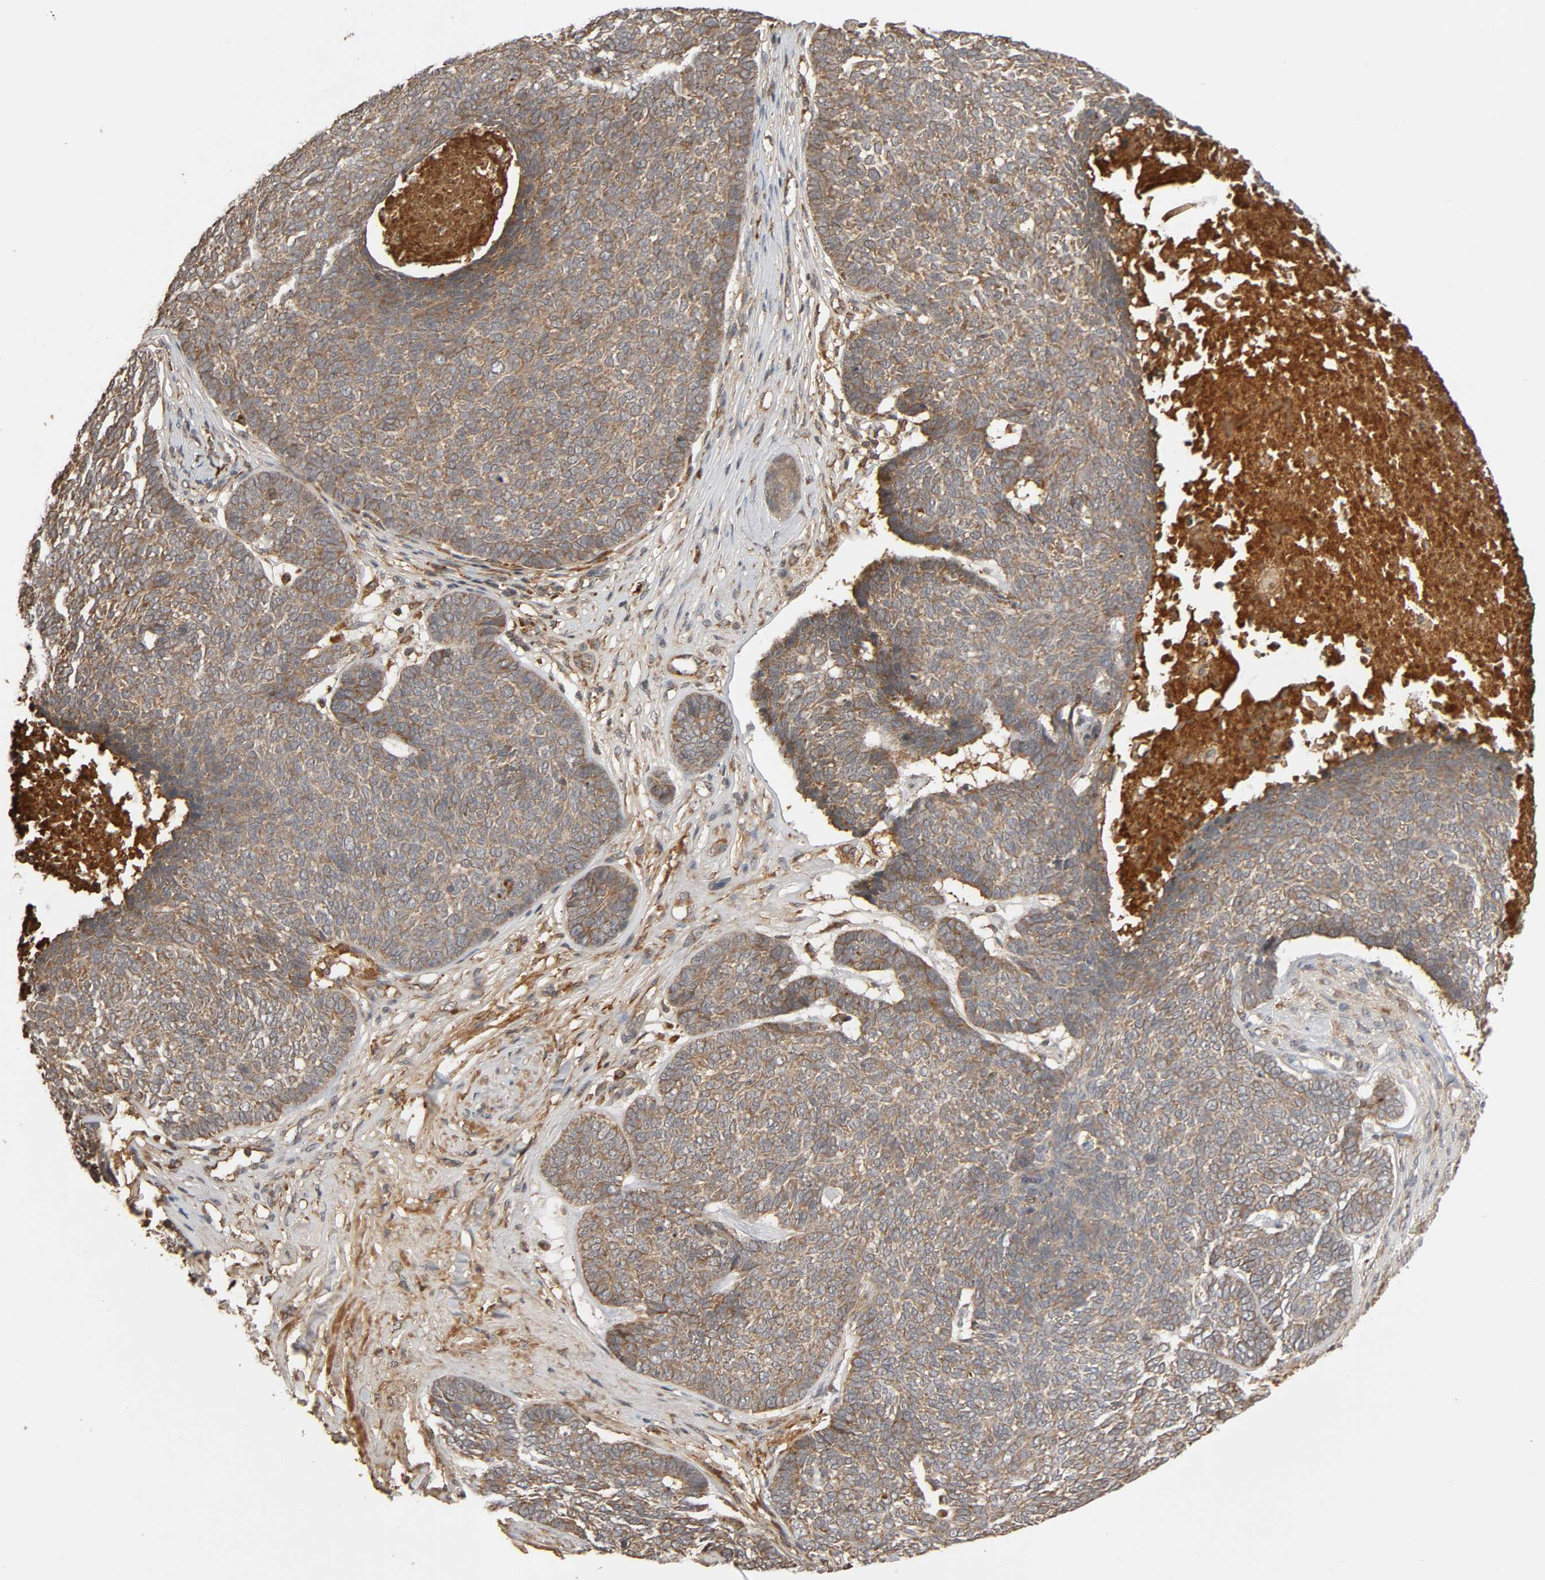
{"staining": {"intensity": "weak", "quantity": ">75%", "location": "cytoplasmic/membranous"}, "tissue": "skin cancer", "cell_type": "Tumor cells", "image_type": "cancer", "snomed": [{"axis": "morphology", "description": "Basal cell carcinoma"}, {"axis": "topography", "description": "Skin"}], "caption": "A brown stain labels weak cytoplasmic/membranous staining of a protein in human skin basal cell carcinoma tumor cells. (Brightfield microscopy of DAB IHC at high magnification).", "gene": "MAP3K8", "patient": {"sex": "male", "age": 84}}